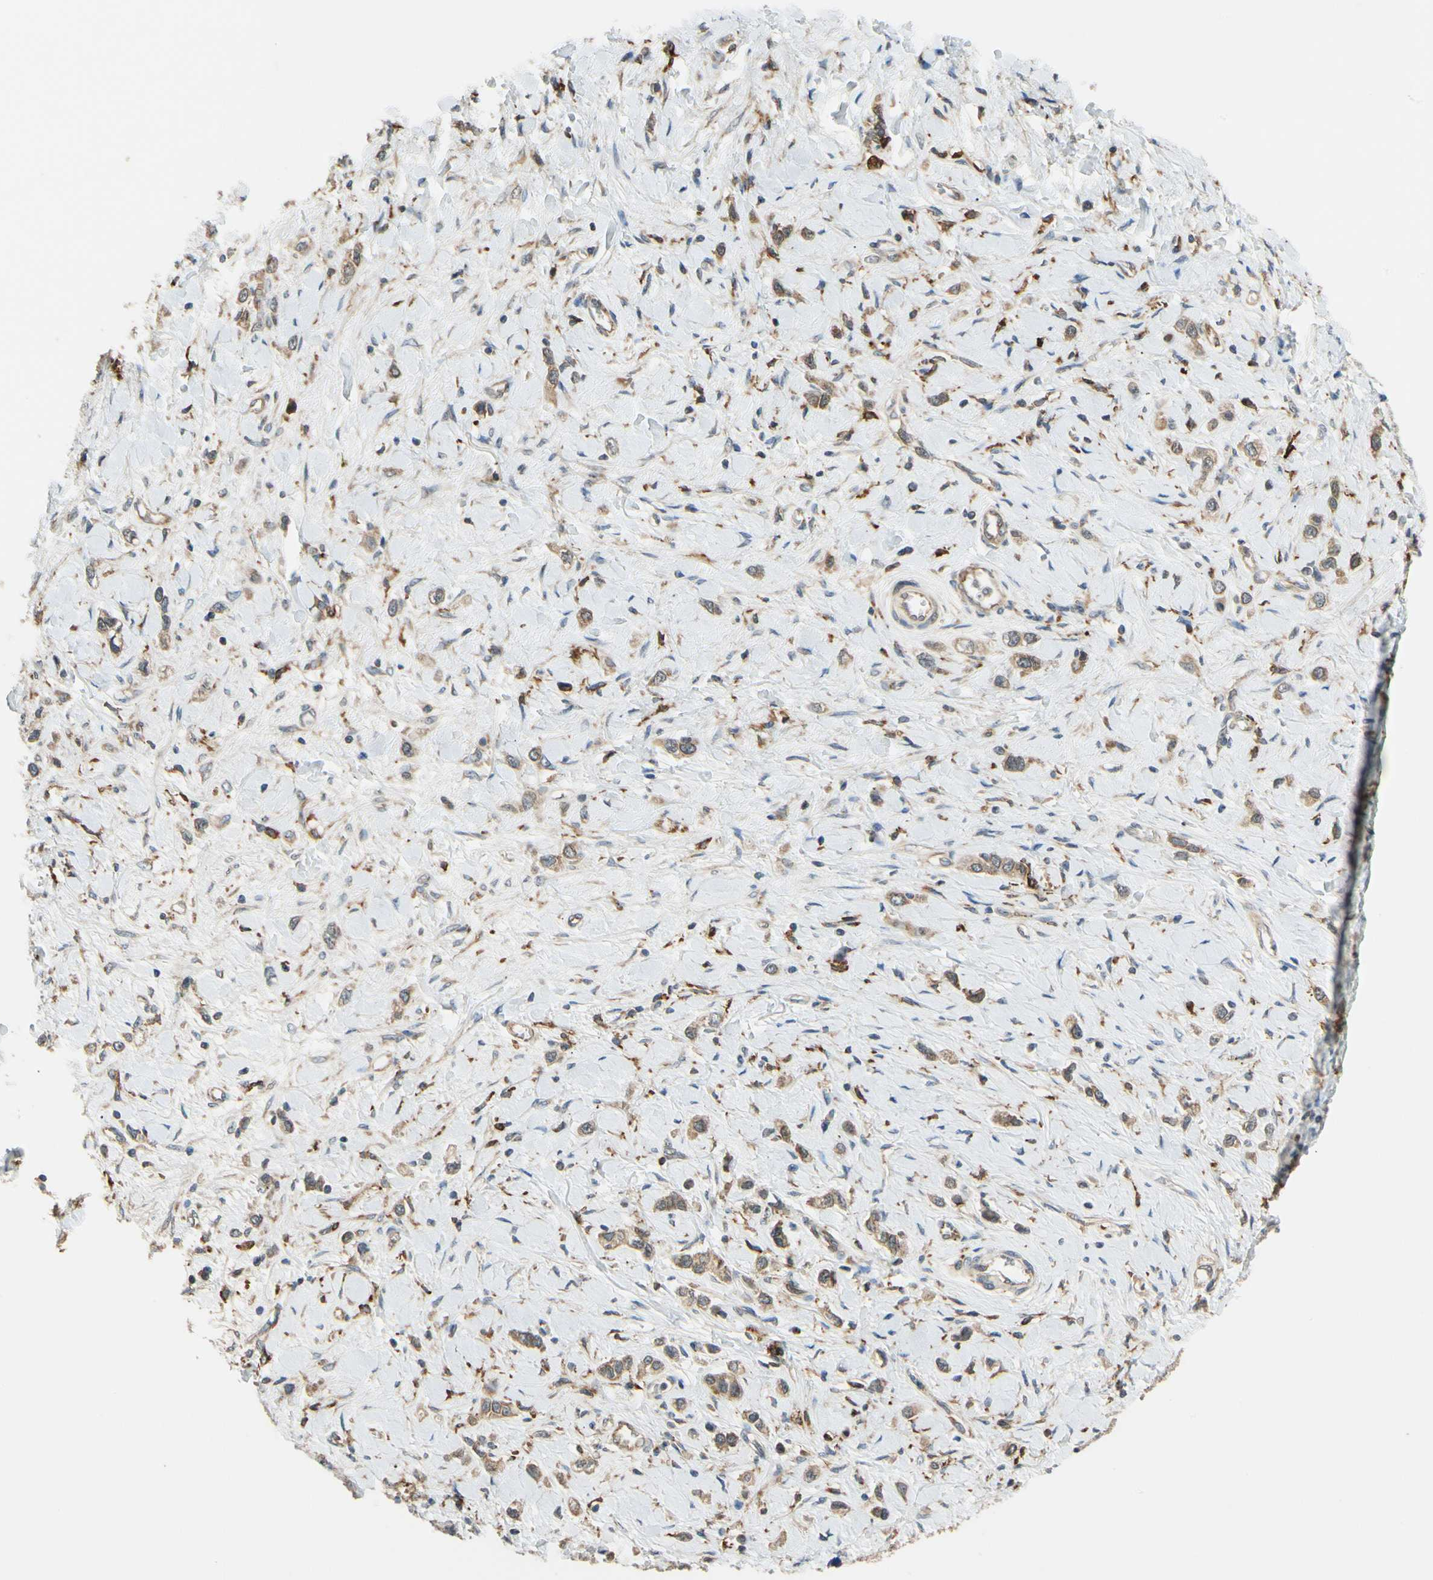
{"staining": {"intensity": "moderate", "quantity": ">75%", "location": "cytoplasmic/membranous"}, "tissue": "stomach cancer", "cell_type": "Tumor cells", "image_type": "cancer", "snomed": [{"axis": "morphology", "description": "Normal tissue, NOS"}, {"axis": "morphology", "description": "Adenocarcinoma, NOS"}, {"axis": "topography", "description": "Stomach, upper"}, {"axis": "topography", "description": "Stomach"}], "caption": "A high-resolution image shows IHC staining of stomach cancer, which displays moderate cytoplasmic/membranous positivity in approximately >75% of tumor cells.", "gene": "ANKHD1", "patient": {"sex": "female", "age": 65}}